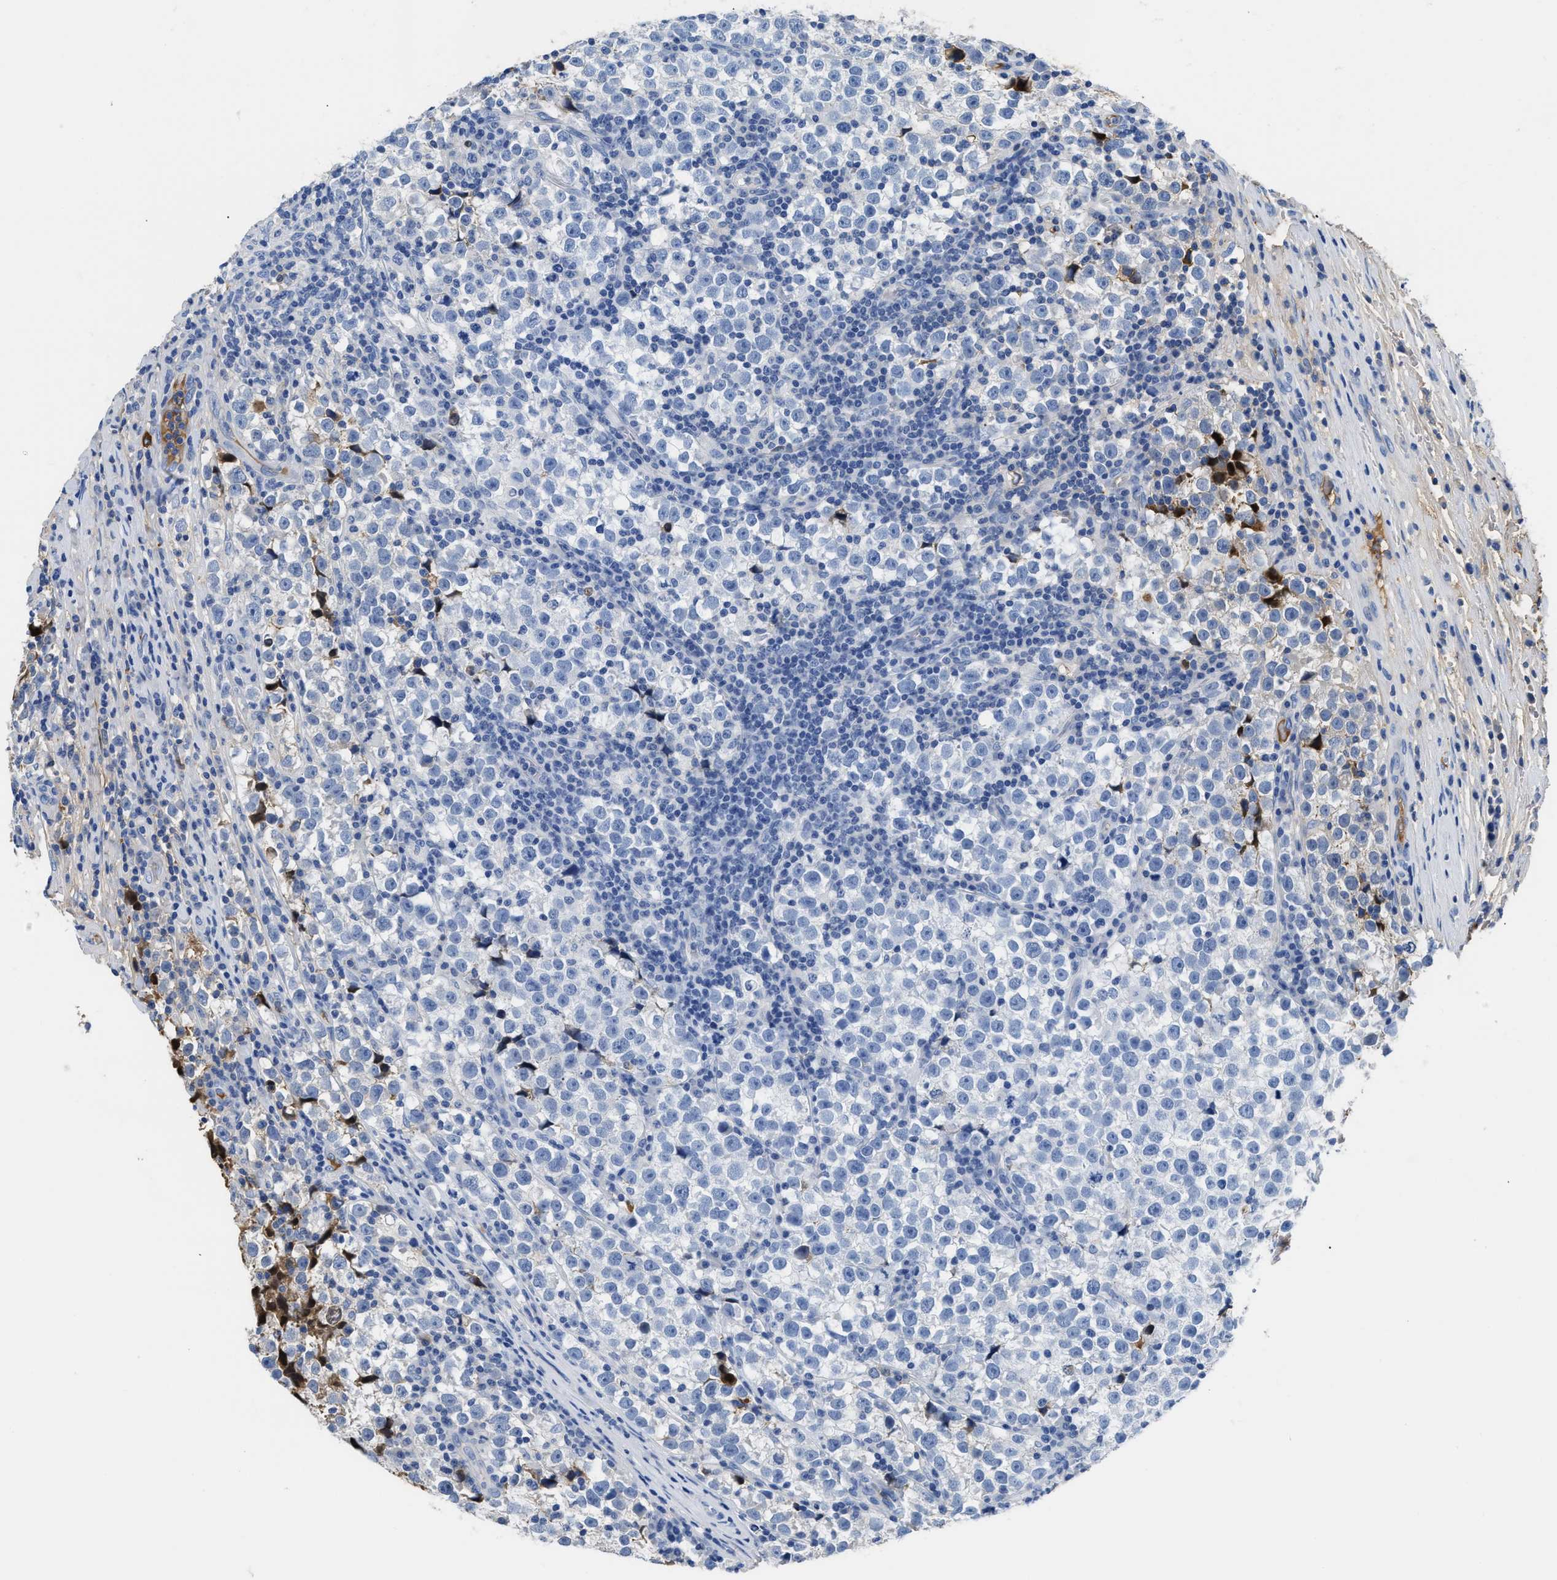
{"staining": {"intensity": "negative", "quantity": "none", "location": "none"}, "tissue": "testis cancer", "cell_type": "Tumor cells", "image_type": "cancer", "snomed": [{"axis": "morphology", "description": "Normal tissue, NOS"}, {"axis": "morphology", "description": "Seminoma, NOS"}, {"axis": "topography", "description": "Testis"}], "caption": "Image shows no significant protein positivity in tumor cells of seminoma (testis). (Brightfield microscopy of DAB (3,3'-diaminobenzidine) immunohistochemistry at high magnification).", "gene": "GC", "patient": {"sex": "male", "age": 43}}